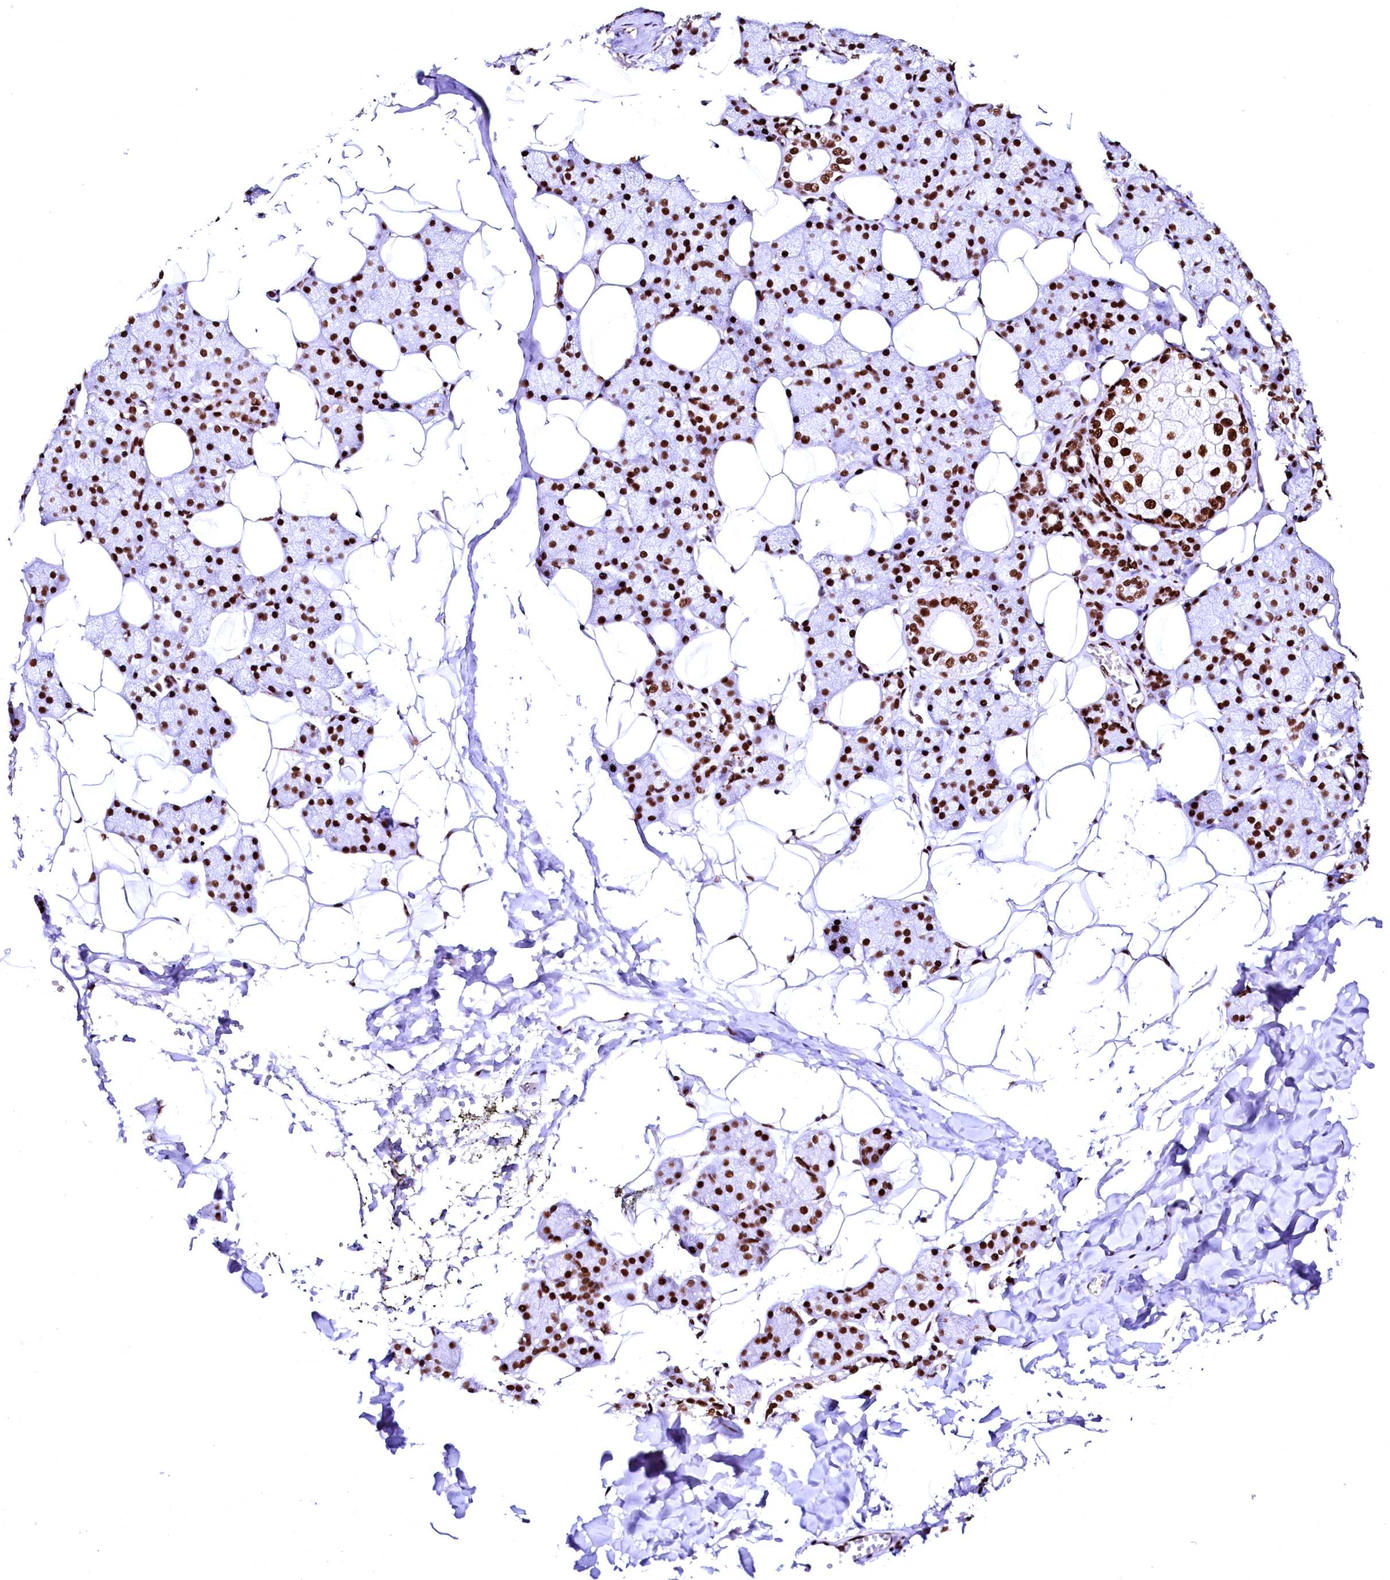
{"staining": {"intensity": "strong", "quantity": ">75%", "location": "nuclear"}, "tissue": "salivary gland", "cell_type": "Glandular cells", "image_type": "normal", "snomed": [{"axis": "morphology", "description": "Normal tissue, NOS"}, {"axis": "topography", "description": "Salivary gland"}], "caption": "Immunohistochemical staining of unremarkable human salivary gland exhibits high levels of strong nuclear positivity in about >75% of glandular cells. (DAB IHC, brown staining for protein, blue staining for nuclei).", "gene": "CPSF6", "patient": {"sex": "female", "age": 33}}